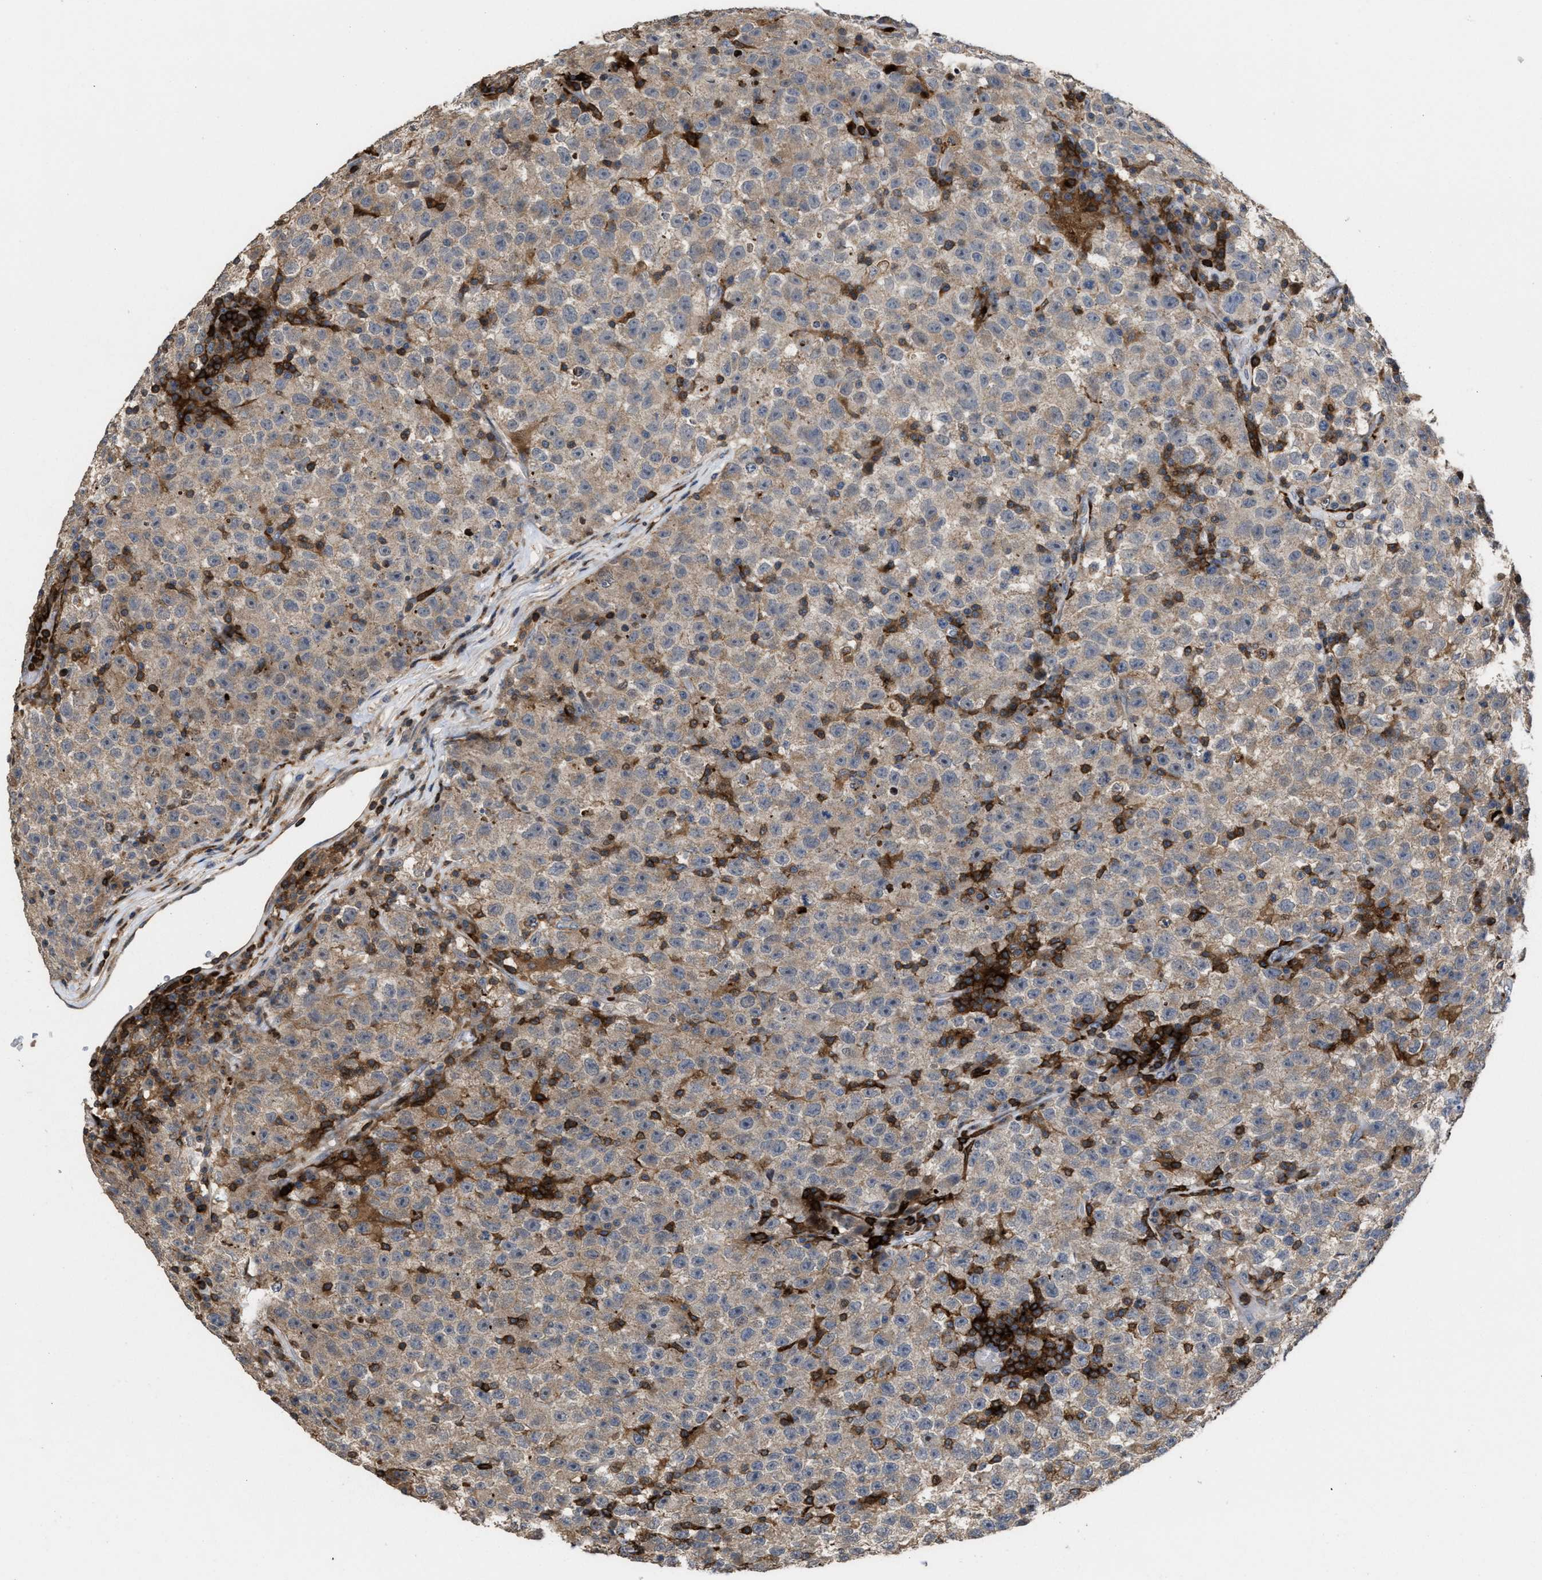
{"staining": {"intensity": "moderate", "quantity": ">75%", "location": "cytoplasmic/membranous"}, "tissue": "testis cancer", "cell_type": "Tumor cells", "image_type": "cancer", "snomed": [{"axis": "morphology", "description": "Seminoma, NOS"}, {"axis": "topography", "description": "Testis"}], "caption": "There is medium levels of moderate cytoplasmic/membranous staining in tumor cells of testis cancer, as demonstrated by immunohistochemical staining (brown color).", "gene": "PTPRE", "patient": {"sex": "male", "age": 22}}